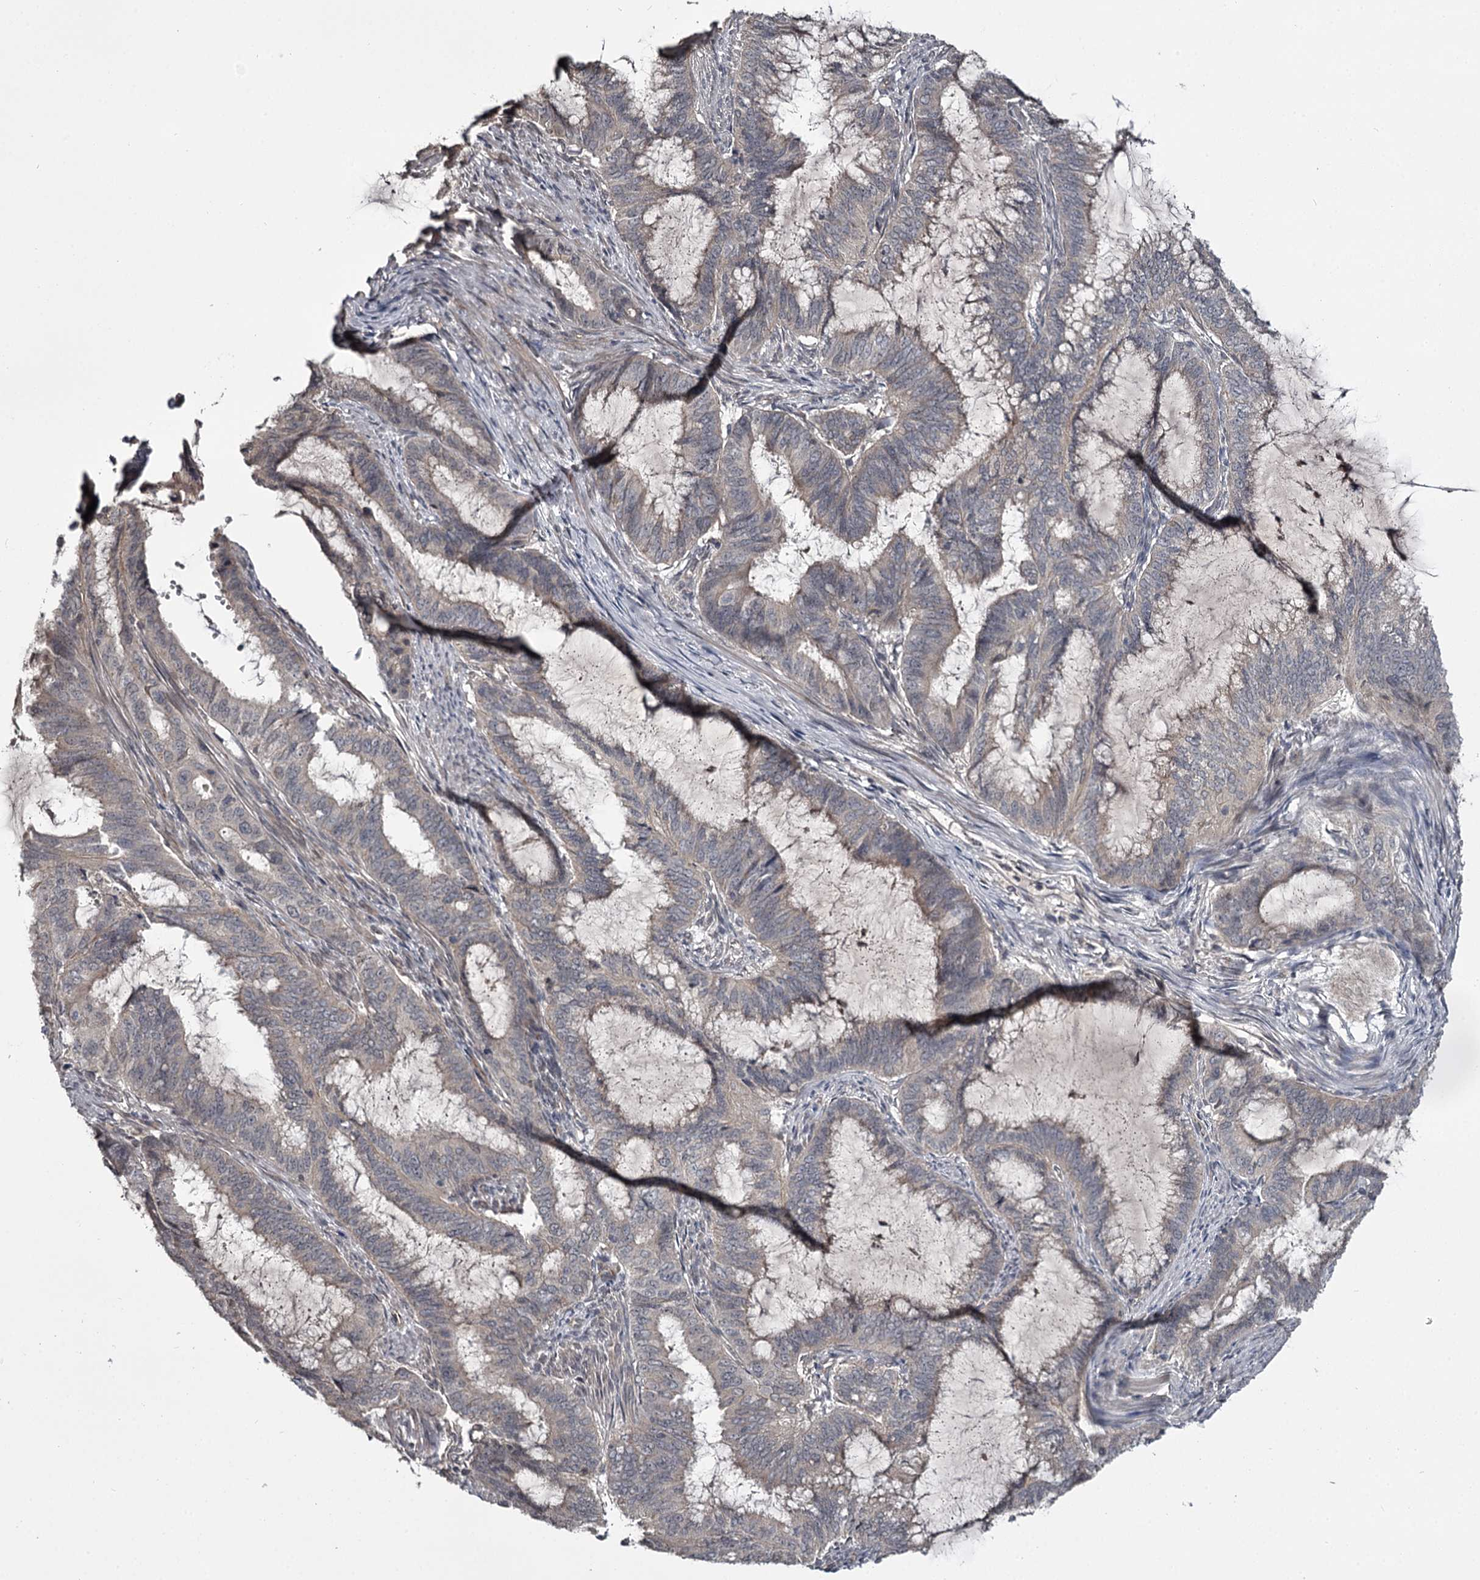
{"staining": {"intensity": "weak", "quantity": "<25%", "location": "cytoplasmic/membranous"}, "tissue": "endometrial cancer", "cell_type": "Tumor cells", "image_type": "cancer", "snomed": [{"axis": "morphology", "description": "Adenocarcinoma, NOS"}, {"axis": "topography", "description": "Endometrium"}], "caption": "This is an immunohistochemistry photomicrograph of endometrial cancer (adenocarcinoma). There is no positivity in tumor cells.", "gene": "CWF19L2", "patient": {"sex": "female", "age": 51}}